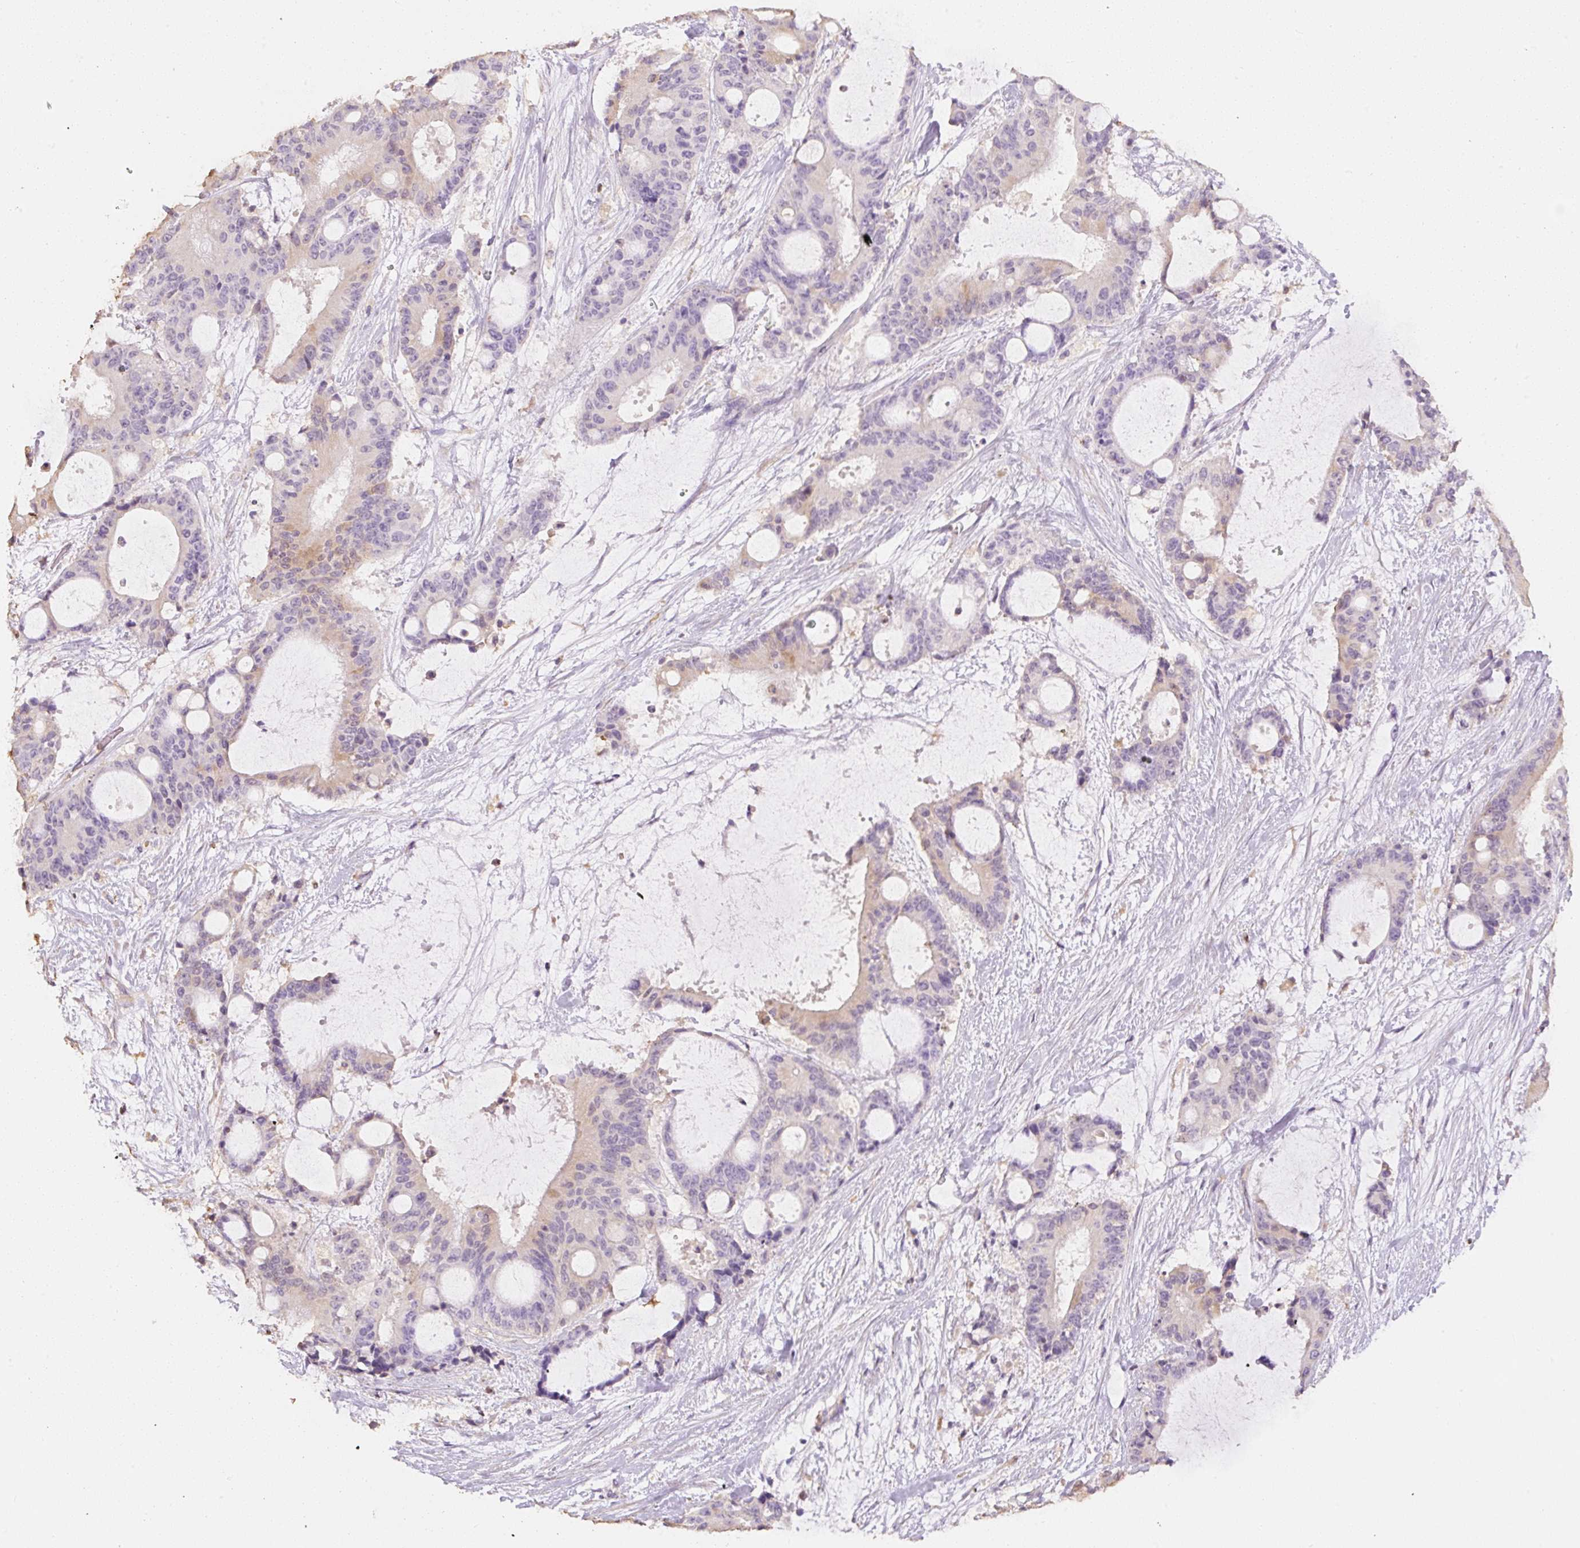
{"staining": {"intensity": "weak", "quantity": "<25%", "location": "cytoplasmic/membranous"}, "tissue": "liver cancer", "cell_type": "Tumor cells", "image_type": "cancer", "snomed": [{"axis": "morphology", "description": "Normal tissue, NOS"}, {"axis": "morphology", "description": "Cholangiocarcinoma"}, {"axis": "topography", "description": "Liver"}, {"axis": "topography", "description": "Peripheral nerve tissue"}], "caption": "This is an immunohistochemistry (IHC) micrograph of human cholangiocarcinoma (liver). There is no expression in tumor cells.", "gene": "MBOAT7", "patient": {"sex": "female", "age": 73}}